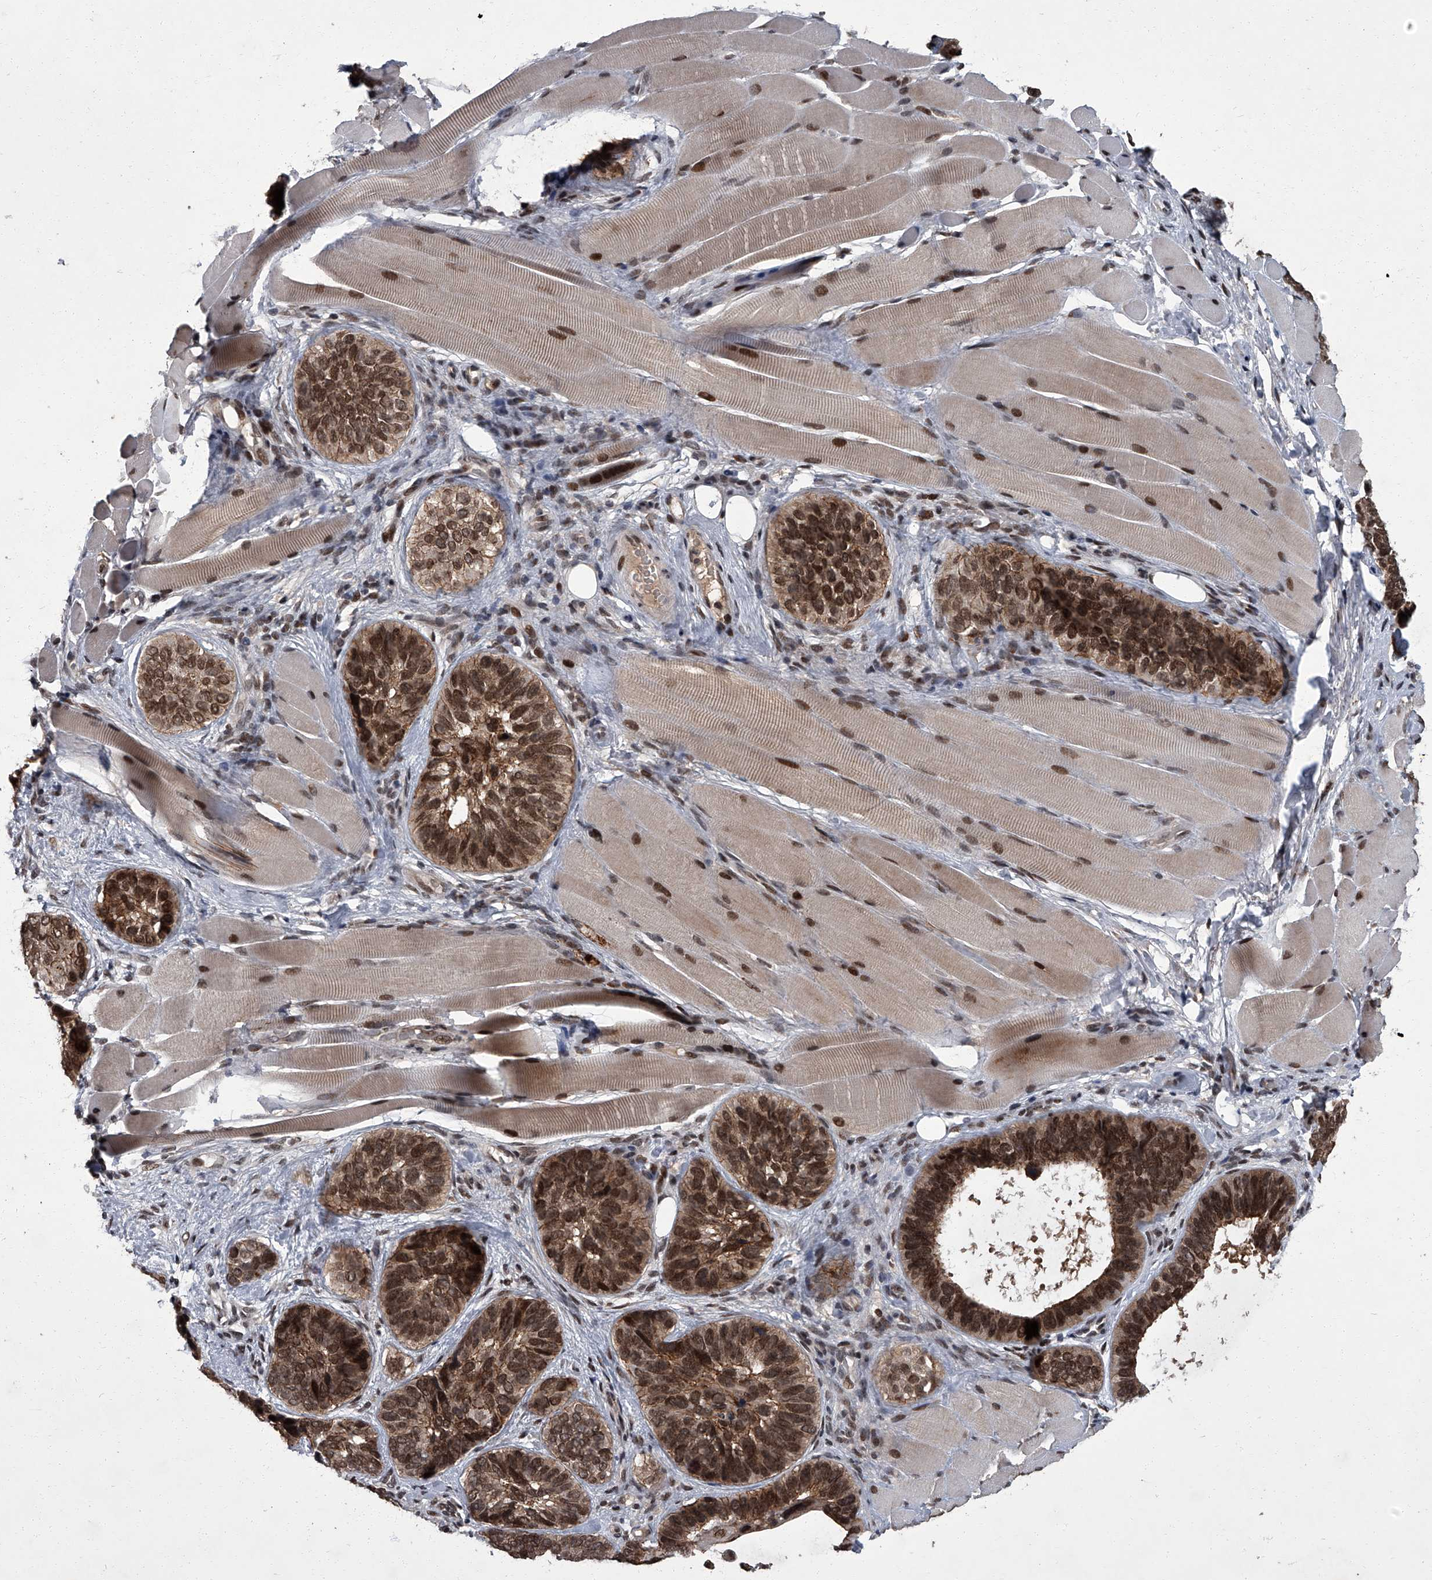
{"staining": {"intensity": "strong", "quantity": ">75%", "location": "nuclear"}, "tissue": "skin cancer", "cell_type": "Tumor cells", "image_type": "cancer", "snomed": [{"axis": "morphology", "description": "Basal cell carcinoma"}, {"axis": "topography", "description": "Skin"}], "caption": "Skin cancer stained for a protein (brown) demonstrates strong nuclear positive staining in approximately >75% of tumor cells.", "gene": "ZNF518B", "patient": {"sex": "male", "age": 62}}